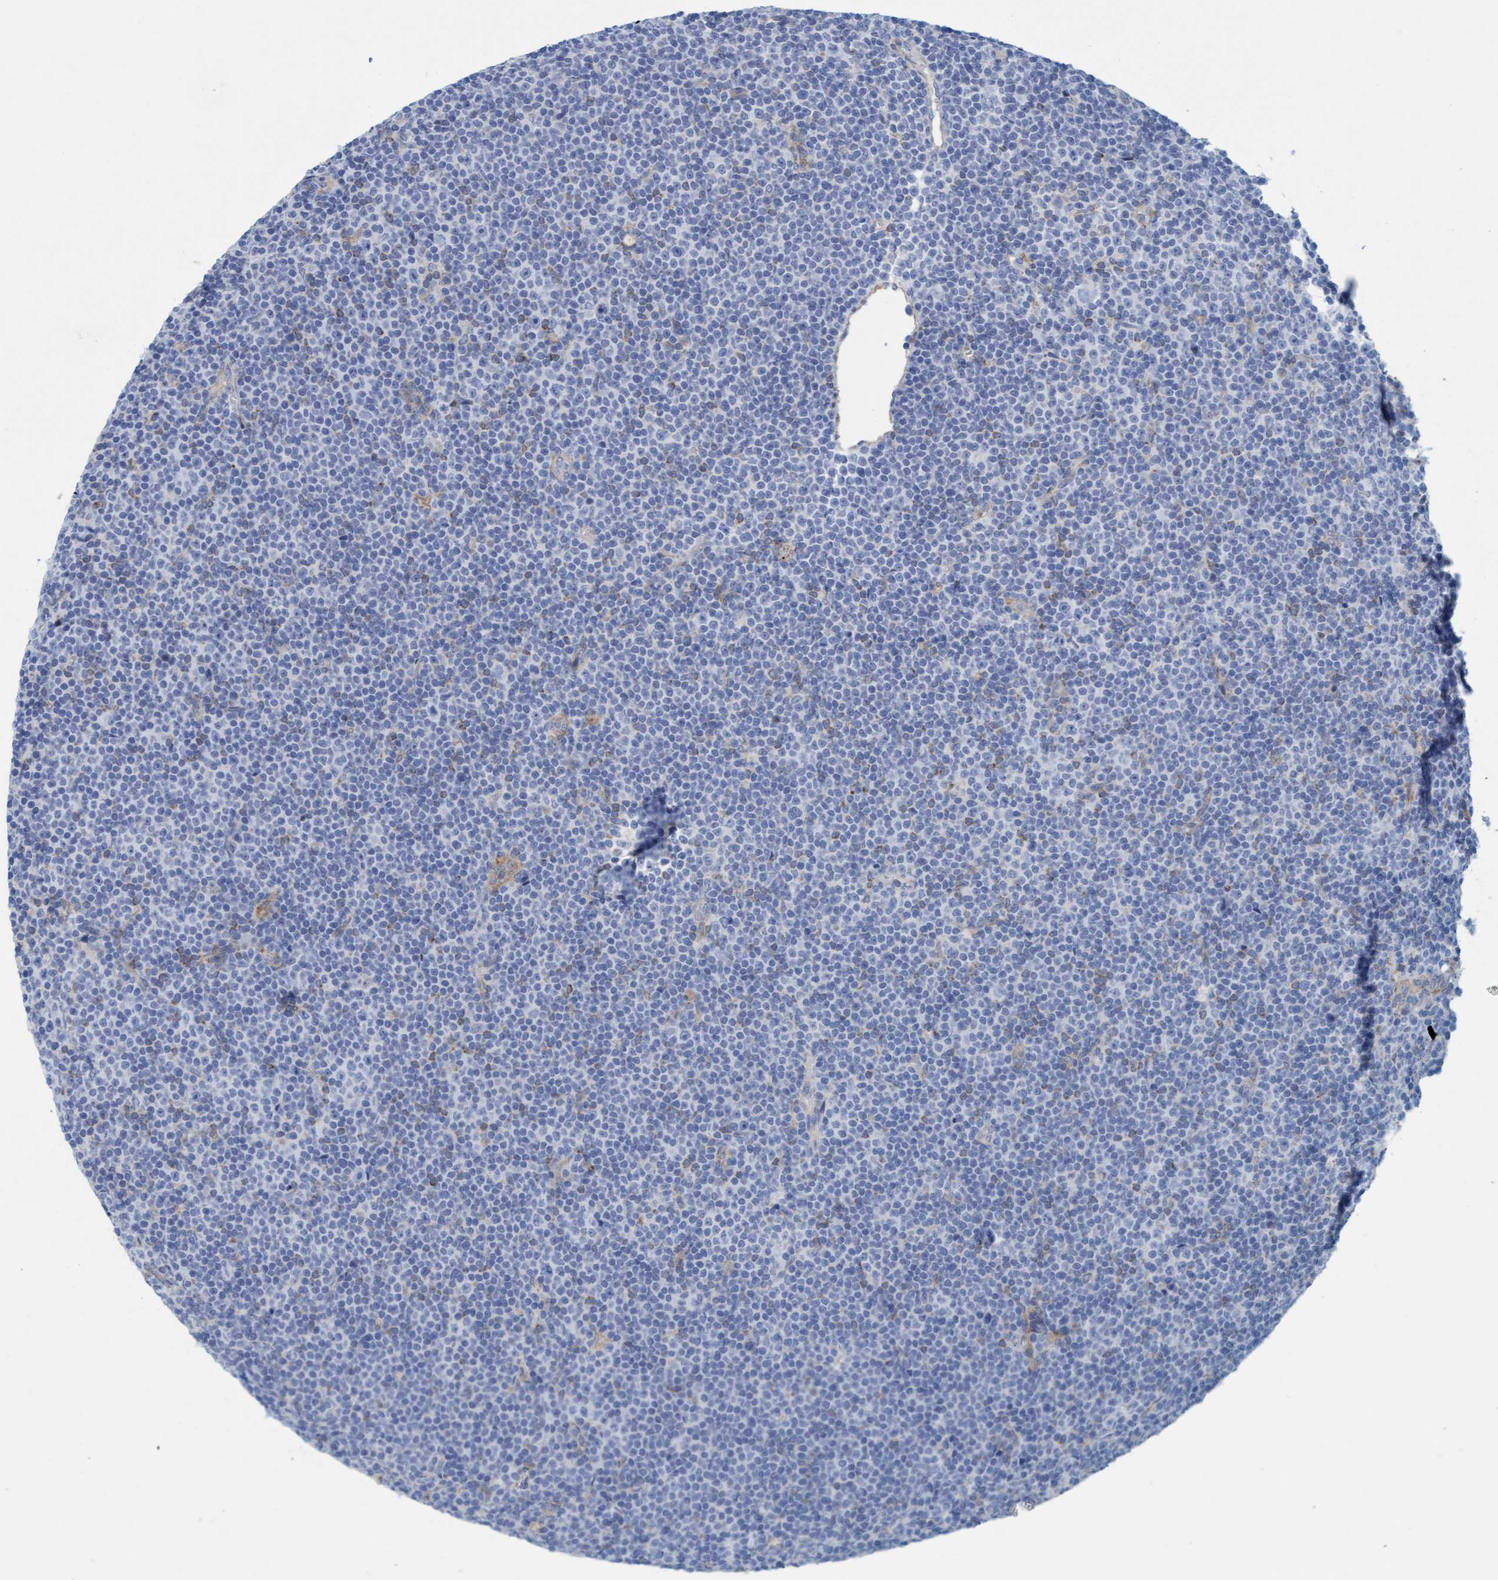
{"staining": {"intensity": "negative", "quantity": "none", "location": "none"}, "tissue": "lymphoma", "cell_type": "Tumor cells", "image_type": "cancer", "snomed": [{"axis": "morphology", "description": "Malignant lymphoma, non-Hodgkin's type, Low grade"}, {"axis": "topography", "description": "Lymph node"}], "caption": "This is a micrograph of immunohistochemistry staining of lymphoma, which shows no expression in tumor cells.", "gene": "SIGIRR", "patient": {"sex": "female", "age": 67}}